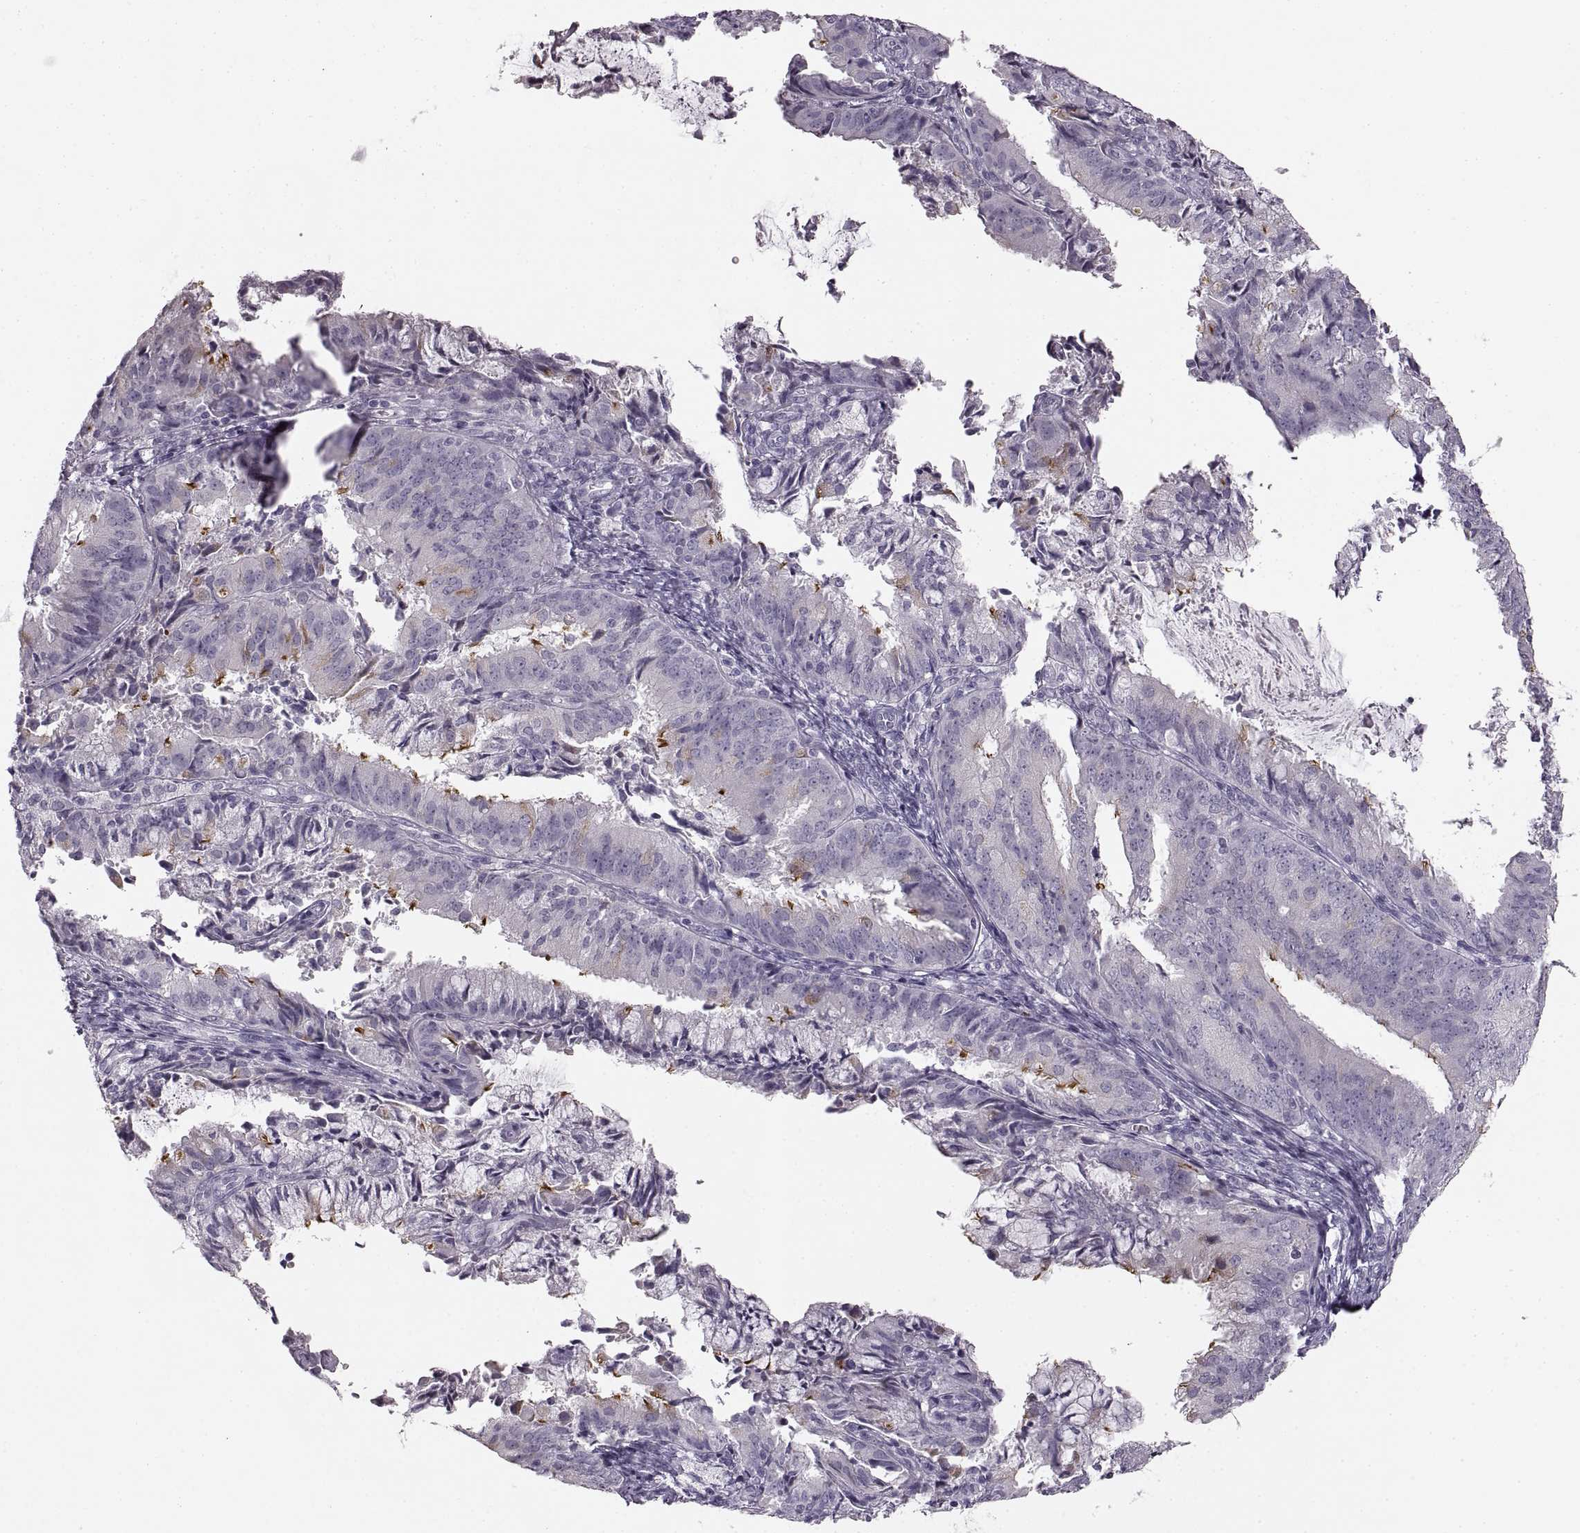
{"staining": {"intensity": "weak", "quantity": "<25%", "location": "cytoplasmic/membranous"}, "tissue": "endometrial cancer", "cell_type": "Tumor cells", "image_type": "cancer", "snomed": [{"axis": "morphology", "description": "Adenocarcinoma, NOS"}, {"axis": "topography", "description": "Endometrium"}], "caption": "Immunohistochemical staining of endometrial cancer (adenocarcinoma) exhibits no significant staining in tumor cells. (Immunohistochemistry, brightfield microscopy, high magnification).", "gene": "CNTN1", "patient": {"sex": "female", "age": 57}}